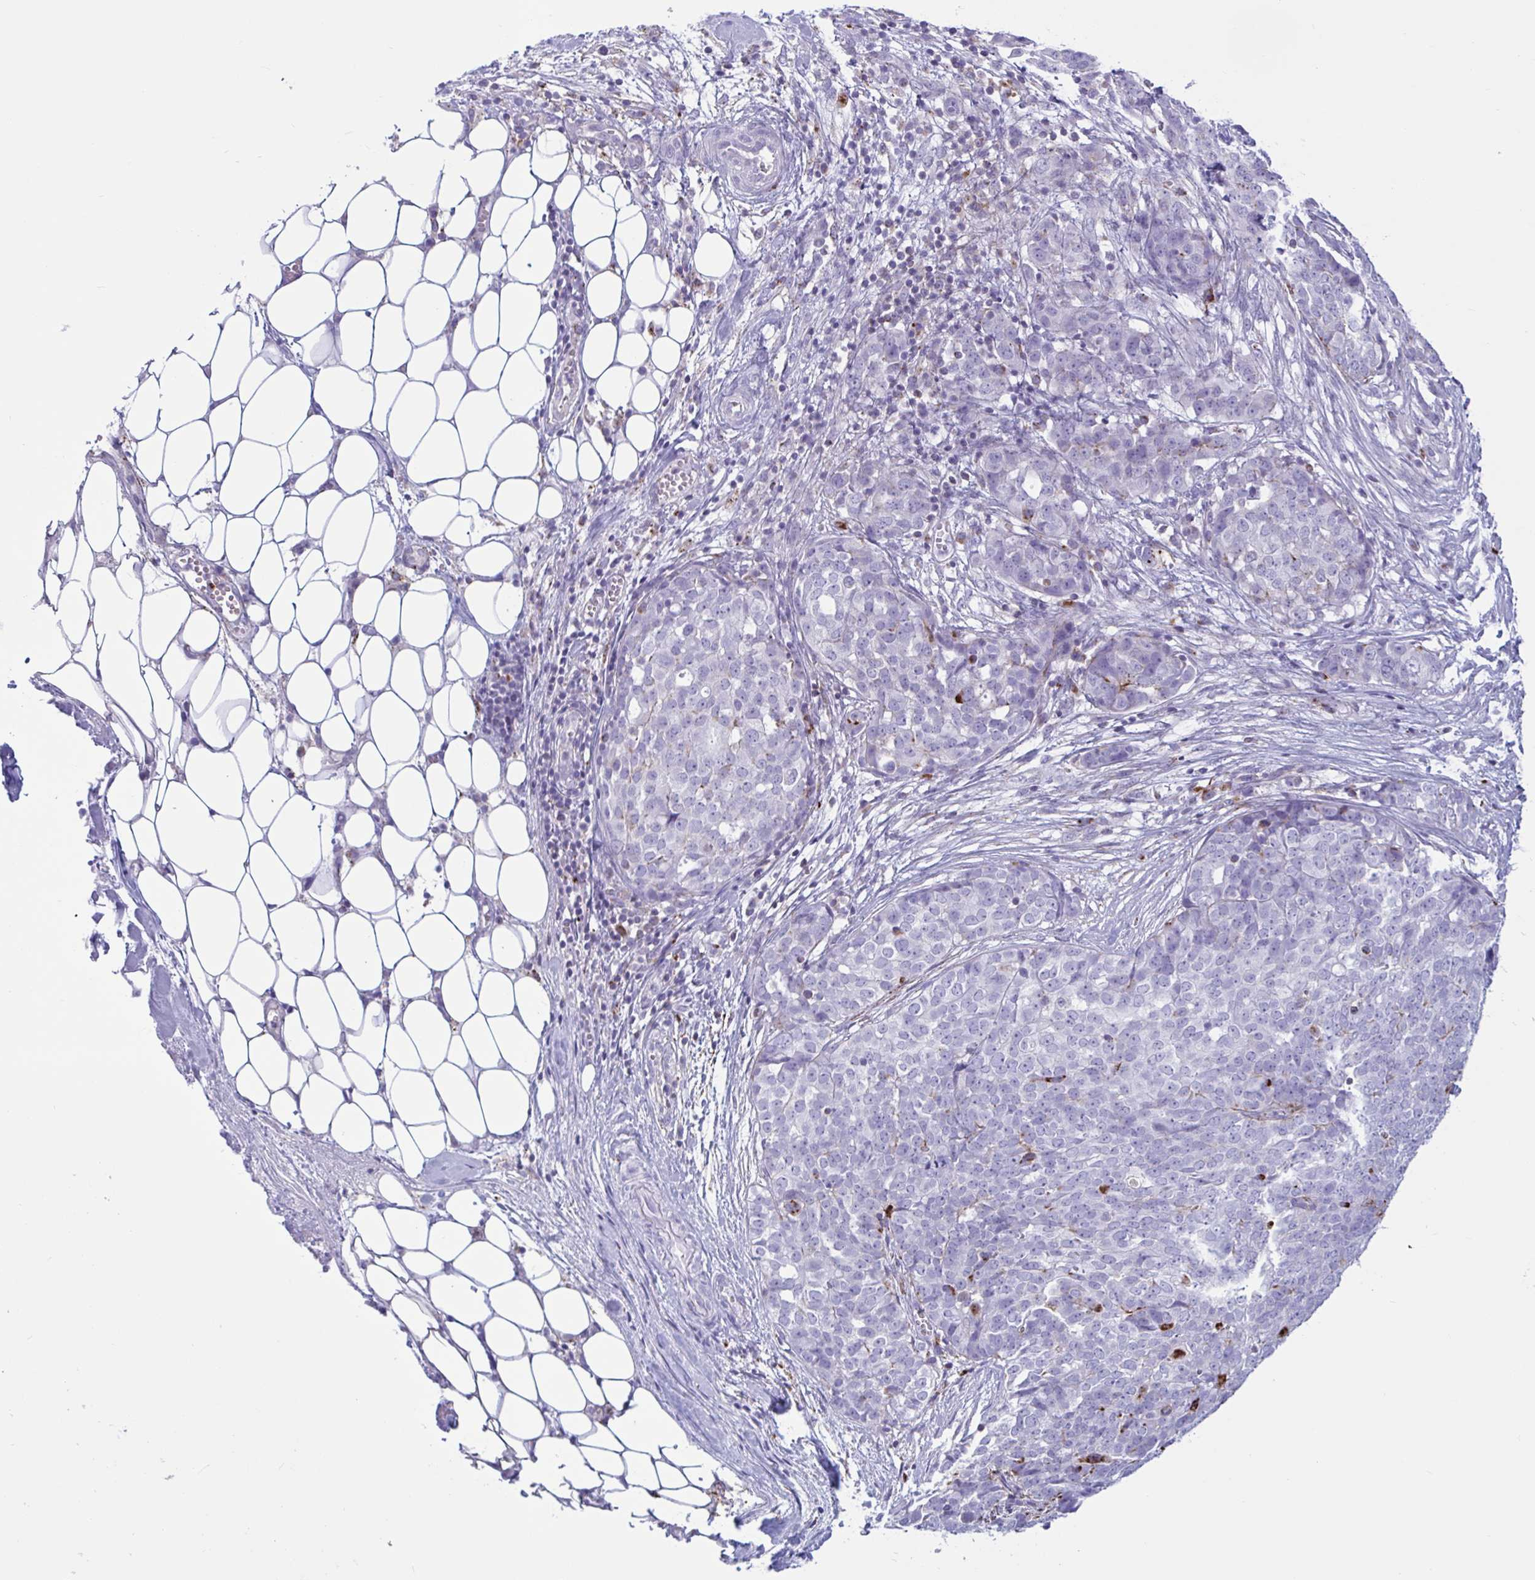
{"staining": {"intensity": "negative", "quantity": "none", "location": "none"}, "tissue": "ovarian cancer", "cell_type": "Tumor cells", "image_type": "cancer", "snomed": [{"axis": "morphology", "description": "Cystadenocarcinoma, serous, NOS"}, {"axis": "topography", "description": "Soft tissue"}, {"axis": "topography", "description": "Ovary"}], "caption": "Tumor cells show no significant protein expression in ovarian serous cystadenocarcinoma.", "gene": "XCL1", "patient": {"sex": "female", "age": 57}}